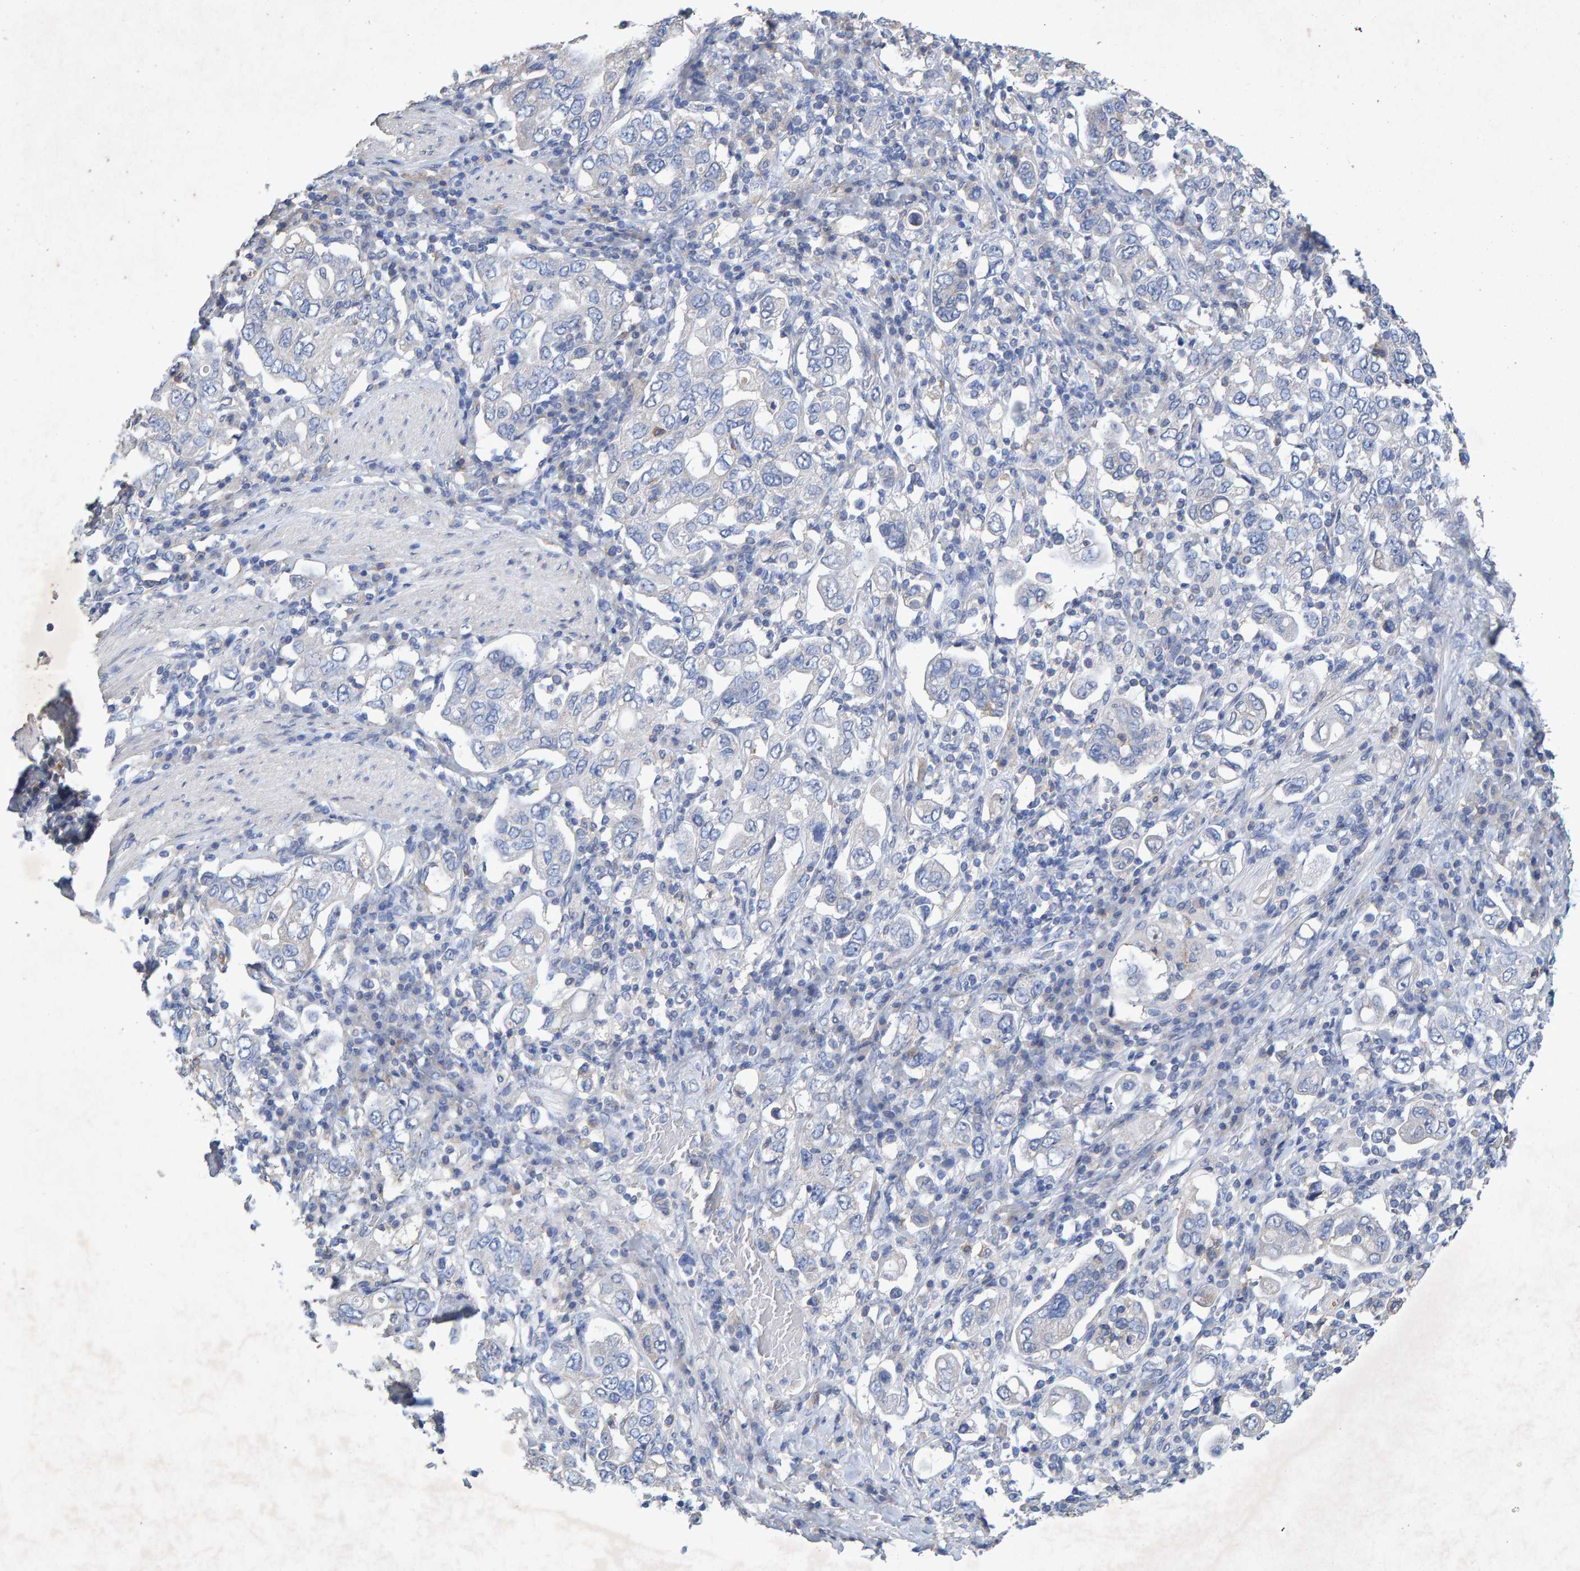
{"staining": {"intensity": "negative", "quantity": "none", "location": "none"}, "tissue": "stomach cancer", "cell_type": "Tumor cells", "image_type": "cancer", "snomed": [{"axis": "morphology", "description": "Adenocarcinoma, NOS"}, {"axis": "topography", "description": "Stomach, upper"}], "caption": "DAB immunohistochemical staining of human stomach cancer exhibits no significant staining in tumor cells.", "gene": "CTH", "patient": {"sex": "male", "age": 62}}